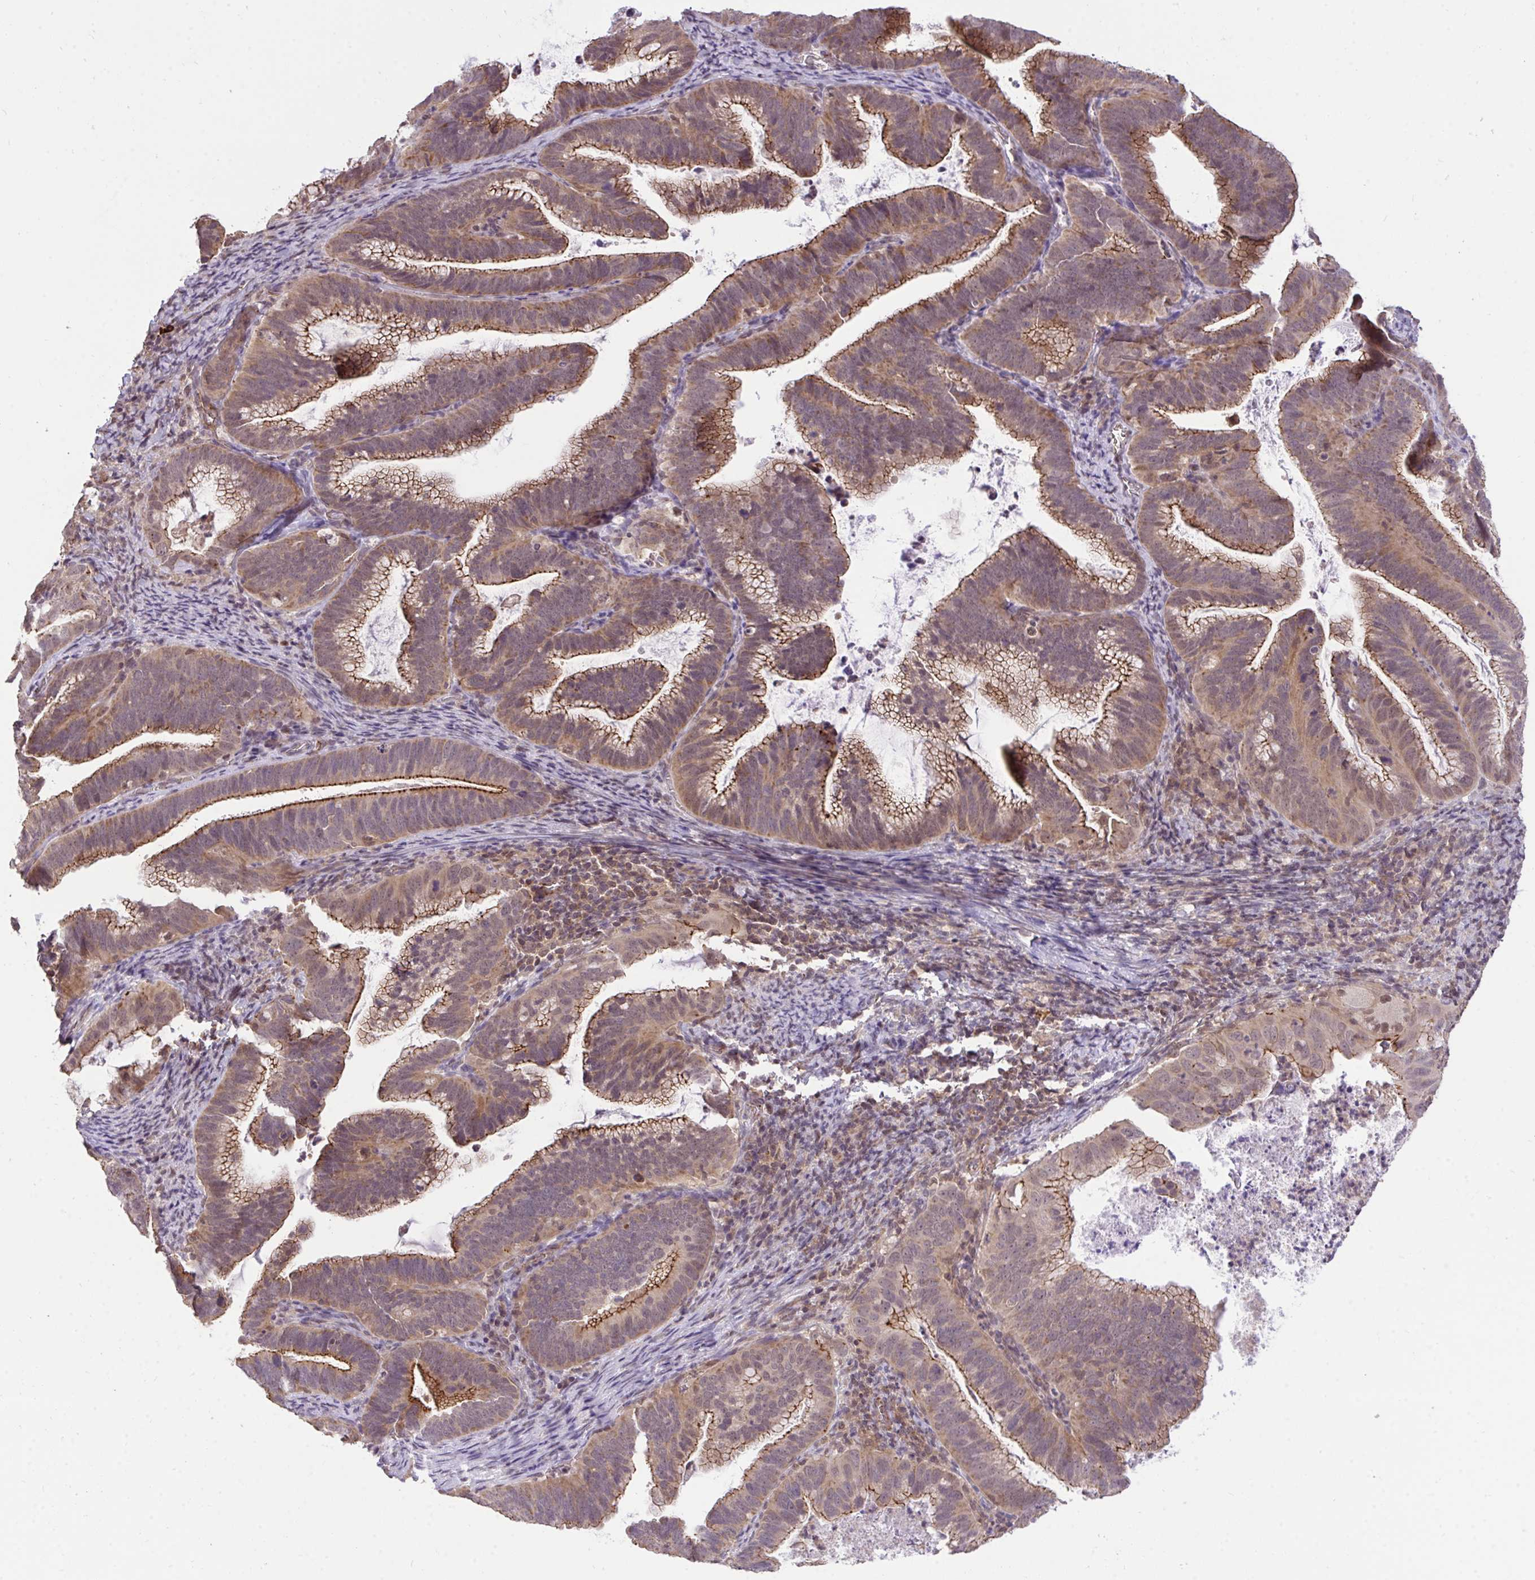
{"staining": {"intensity": "moderate", "quantity": ">75%", "location": "cytoplasmic/membranous"}, "tissue": "cervical cancer", "cell_type": "Tumor cells", "image_type": "cancer", "snomed": [{"axis": "morphology", "description": "Adenocarcinoma, NOS"}, {"axis": "topography", "description": "Cervix"}], "caption": "Cervical adenocarcinoma stained with immunohistochemistry reveals moderate cytoplasmic/membranous expression in approximately >75% of tumor cells.", "gene": "PPP1CA", "patient": {"sex": "female", "age": 61}}